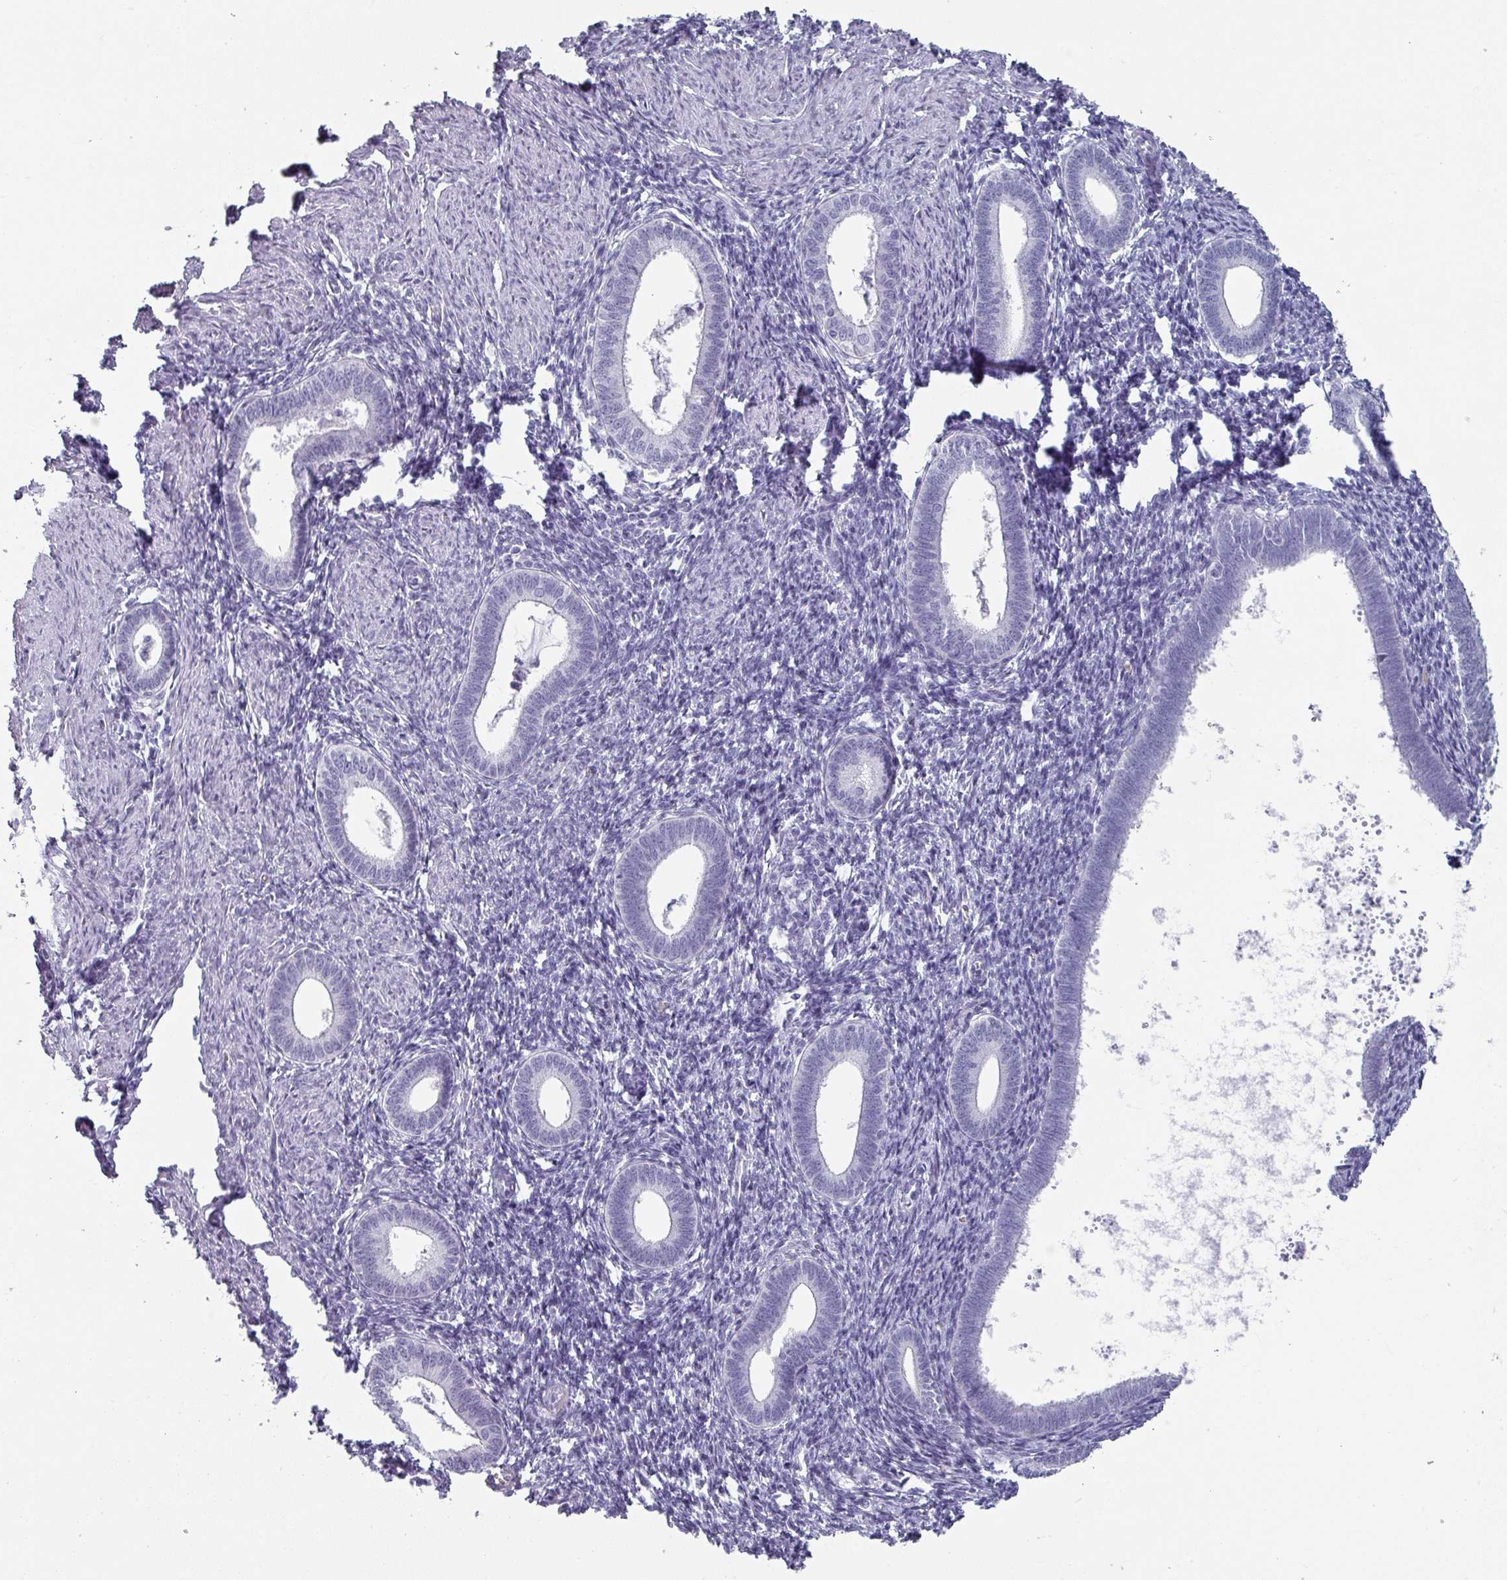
{"staining": {"intensity": "negative", "quantity": "none", "location": "none"}, "tissue": "endometrium", "cell_type": "Cells in endometrial stroma", "image_type": "normal", "snomed": [{"axis": "morphology", "description": "Normal tissue, NOS"}, {"axis": "topography", "description": "Endometrium"}], "caption": "High power microscopy micrograph of an immunohistochemistry (IHC) photomicrograph of benign endometrium, revealing no significant staining in cells in endometrial stroma.", "gene": "SLC35G2", "patient": {"sex": "female", "age": 41}}